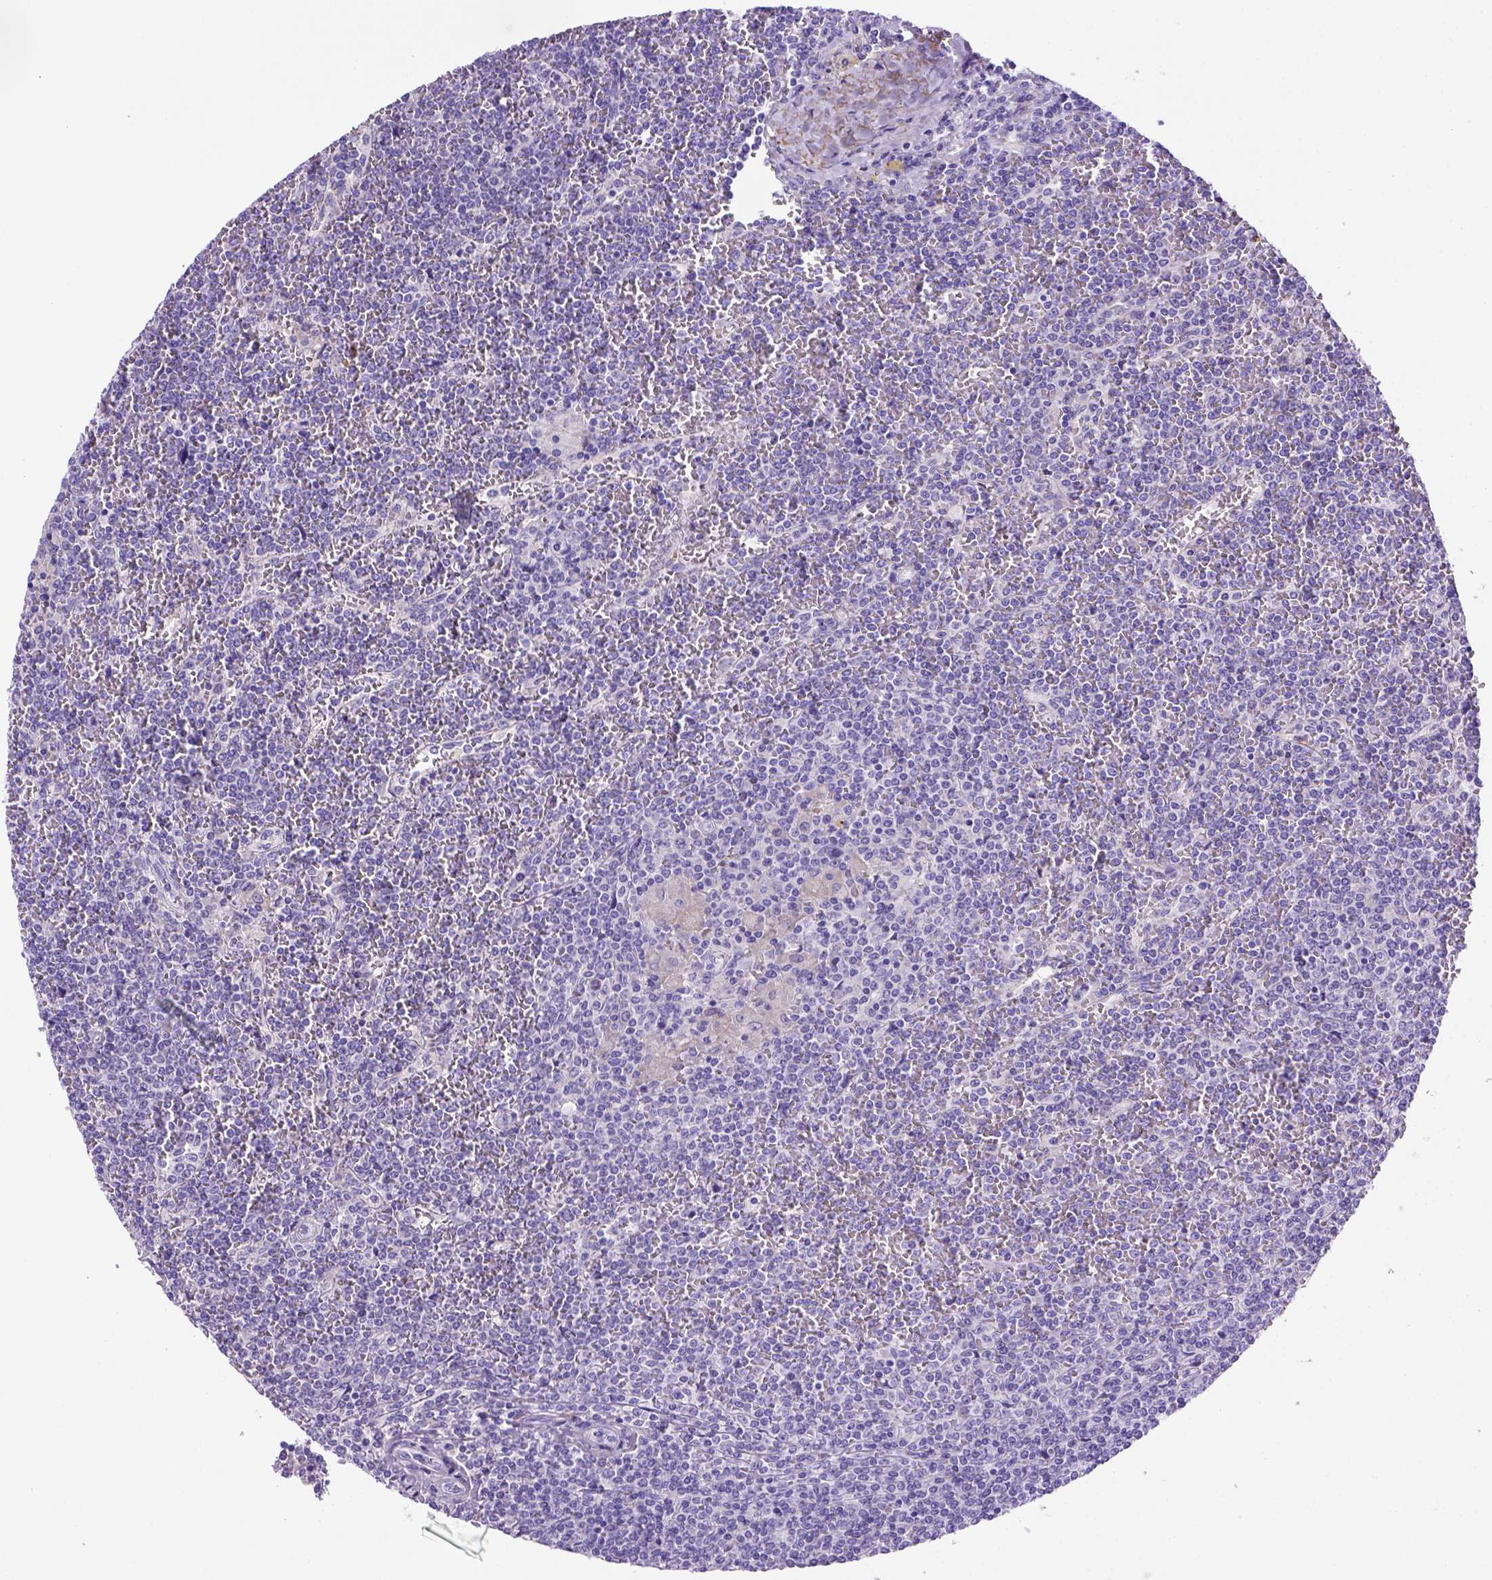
{"staining": {"intensity": "negative", "quantity": "none", "location": "none"}, "tissue": "lymphoma", "cell_type": "Tumor cells", "image_type": "cancer", "snomed": [{"axis": "morphology", "description": "Malignant lymphoma, non-Hodgkin's type, Low grade"}, {"axis": "topography", "description": "Spleen"}], "caption": "This is an immunohistochemistry micrograph of human lymphoma. There is no expression in tumor cells.", "gene": "SIRPD", "patient": {"sex": "female", "age": 19}}